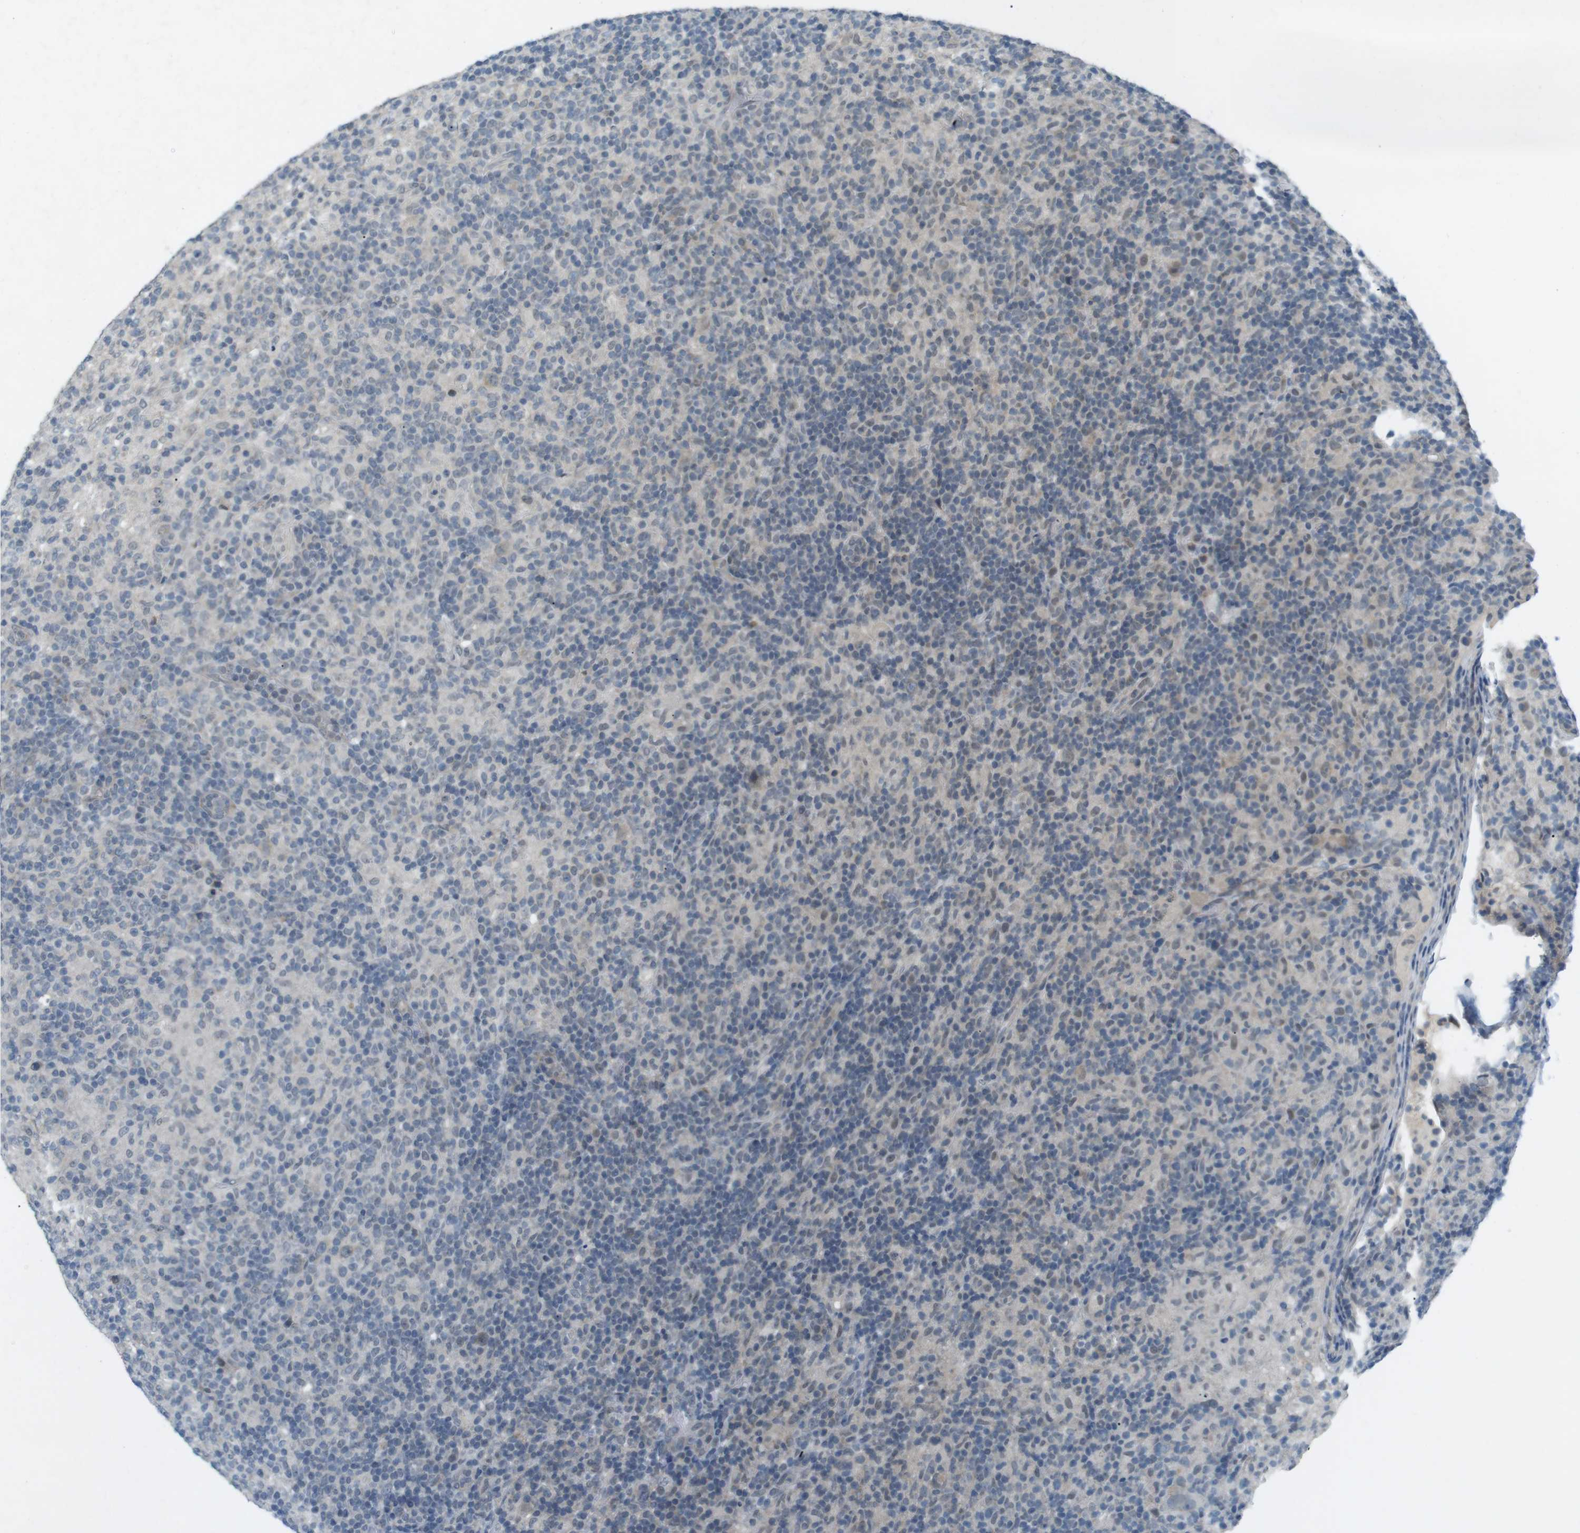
{"staining": {"intensity": "negative", "quantity": "none", "location": "none"}, "tissue": "lymphoma", "cell_type": "Tumor cells", "image_type": "cancer", "snomed": [{"axis": "morphology", "description": "Hodgkin's disease, NOS"}, {"axis": "topography", "description": "Lymph node"}], "caption": "An image of lymphoma stained for a protein shows no brown staining in tumor cells. (Immunohistochemistry, brightfield microscopy, high magnification).", "gene": "RTN3", "patient": {"sex": "male", "age": 70}}